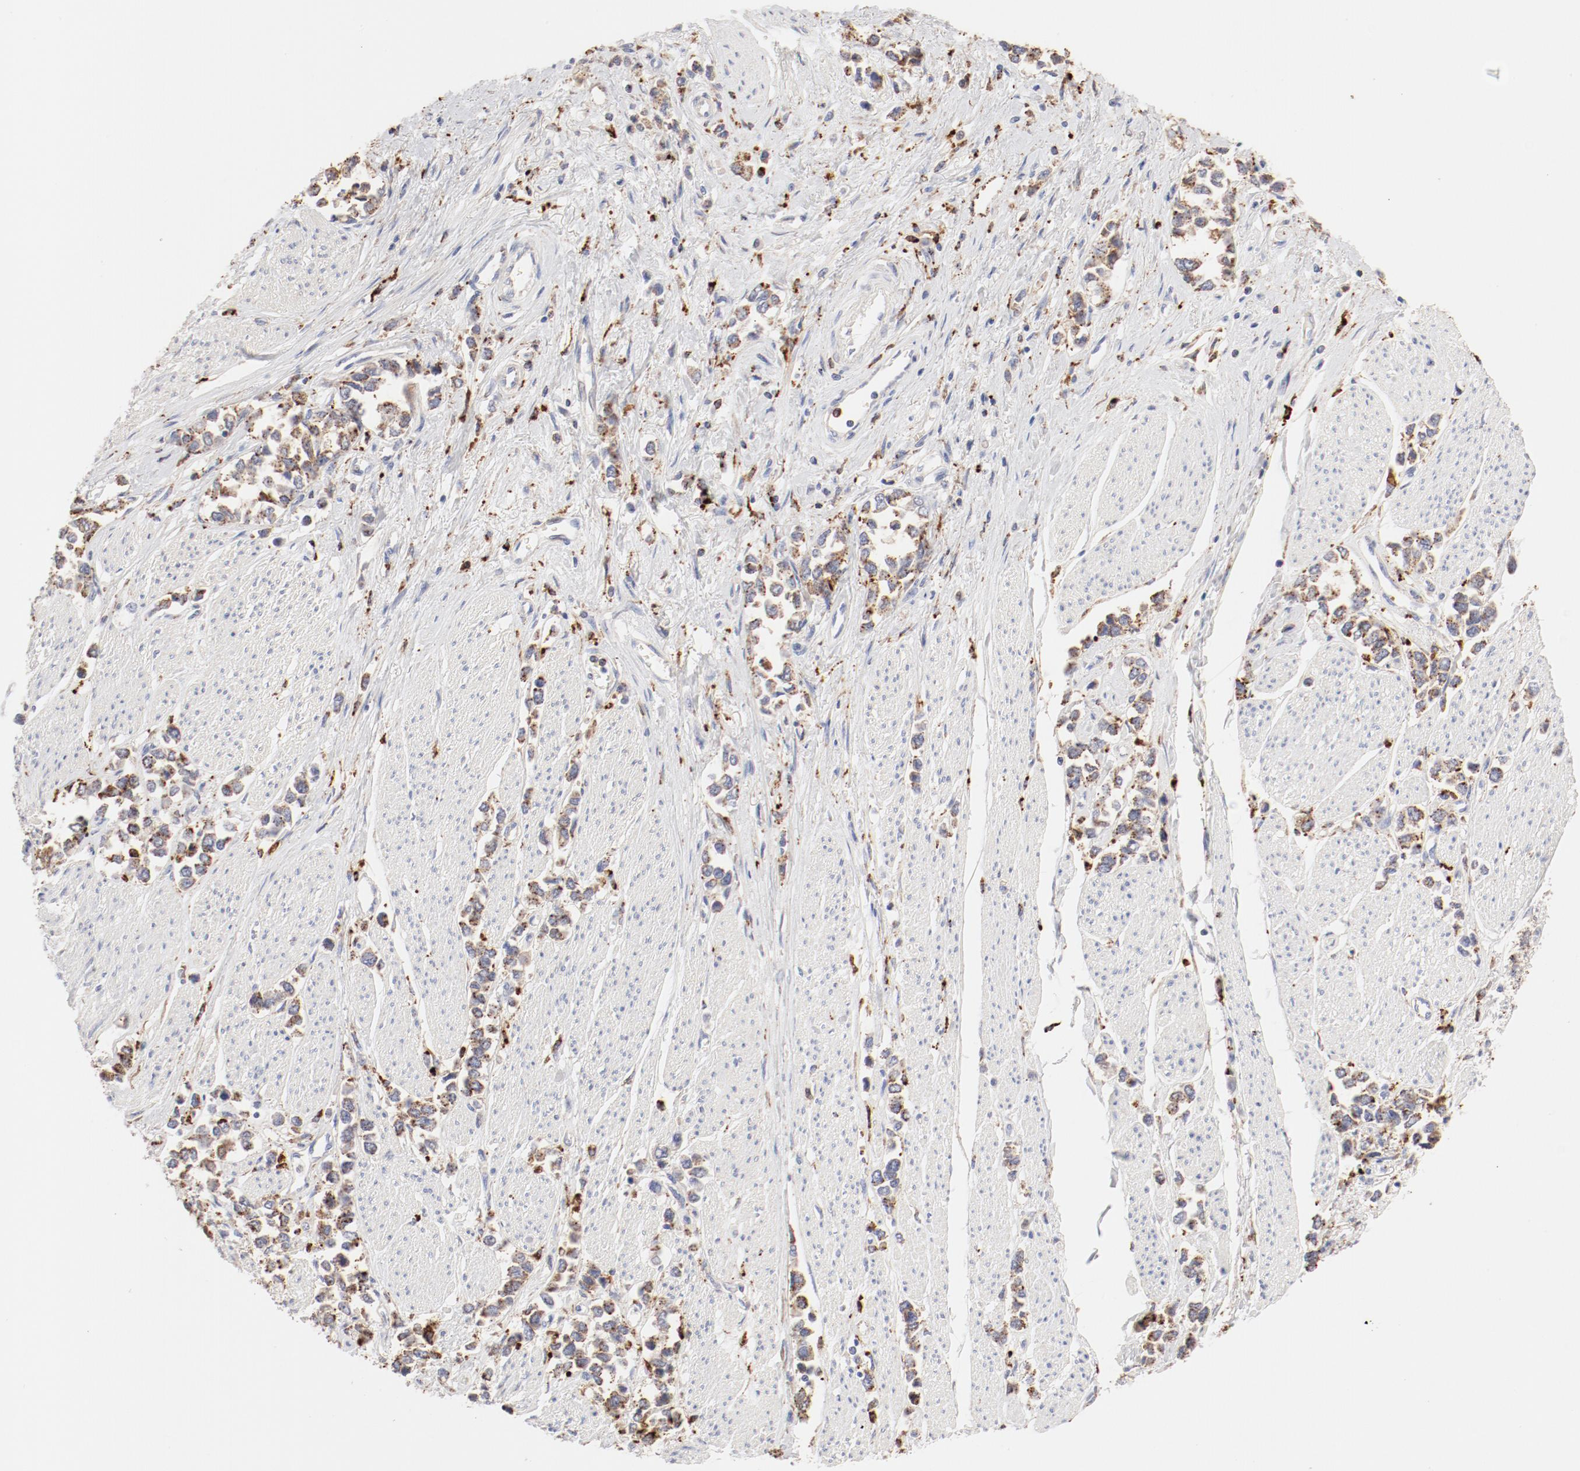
{"staining": {"intensity": "moderate", "quantity": ">75%", "location": "cytoplasmic/membranous"}, "tissue": "stomach cancer", "cell_type": "Tumor cells", "image_type": "cancer", "snomed": [{"axis": "morphology", "description": "Adenocarcinoma, NOS"}, {"axis": "topography", "description": "Stomach, upper"}], "caption": "Adenocarcinoma (stomach) stained with IHC demonstrates moderate cytoplasmic/membranous positivity in about >75% of tumor cells. The protein is stained brown, and the nuclei are stained in blue (DAB (3,3'-diaminobenzidine) IHC with brightfield microscopy, high magnification).", "gene": "CTSH", "patient": {"sex": "male", "age": 76}}